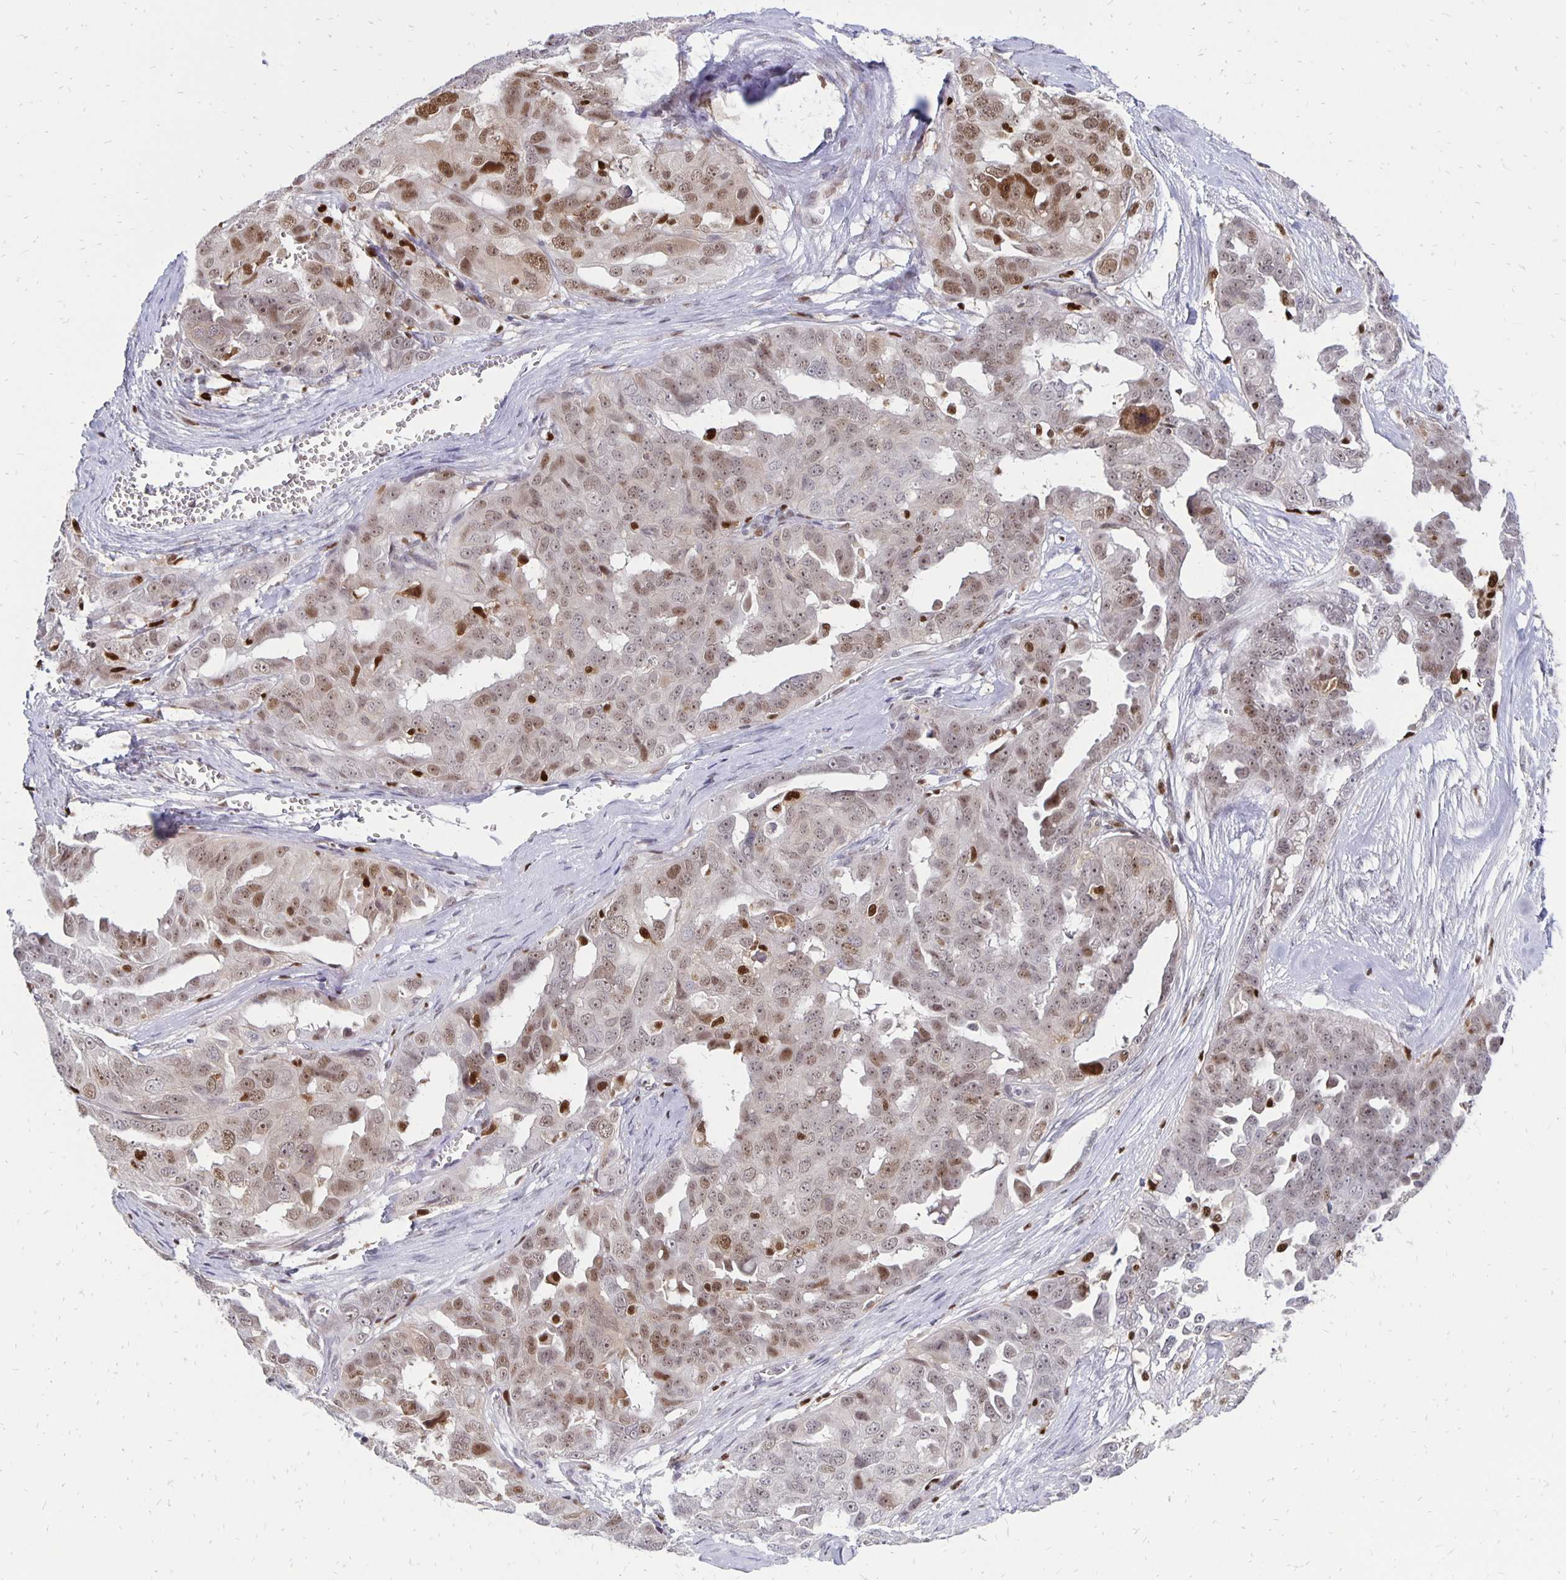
{"staining": {"intensity": "moderate", "quantity": "<25%", "location": "nuclear"}, "tissue": "ovarian cancer", "cell_type": "Tumor cells", "image_type": "cancer", "snomed": [{"axis": "morphology", "description": "Carcinoma, endometroid"}, {"axis": "topography", "description": "Ovary"}], "caption": "Protein analysis of ovarian endometroid carcinoma tissue displays moderate nuclear positivity in approximately <25% of tumor cells.", "gene": "DCK", "patient": {"sex": "female", "age": 70}}